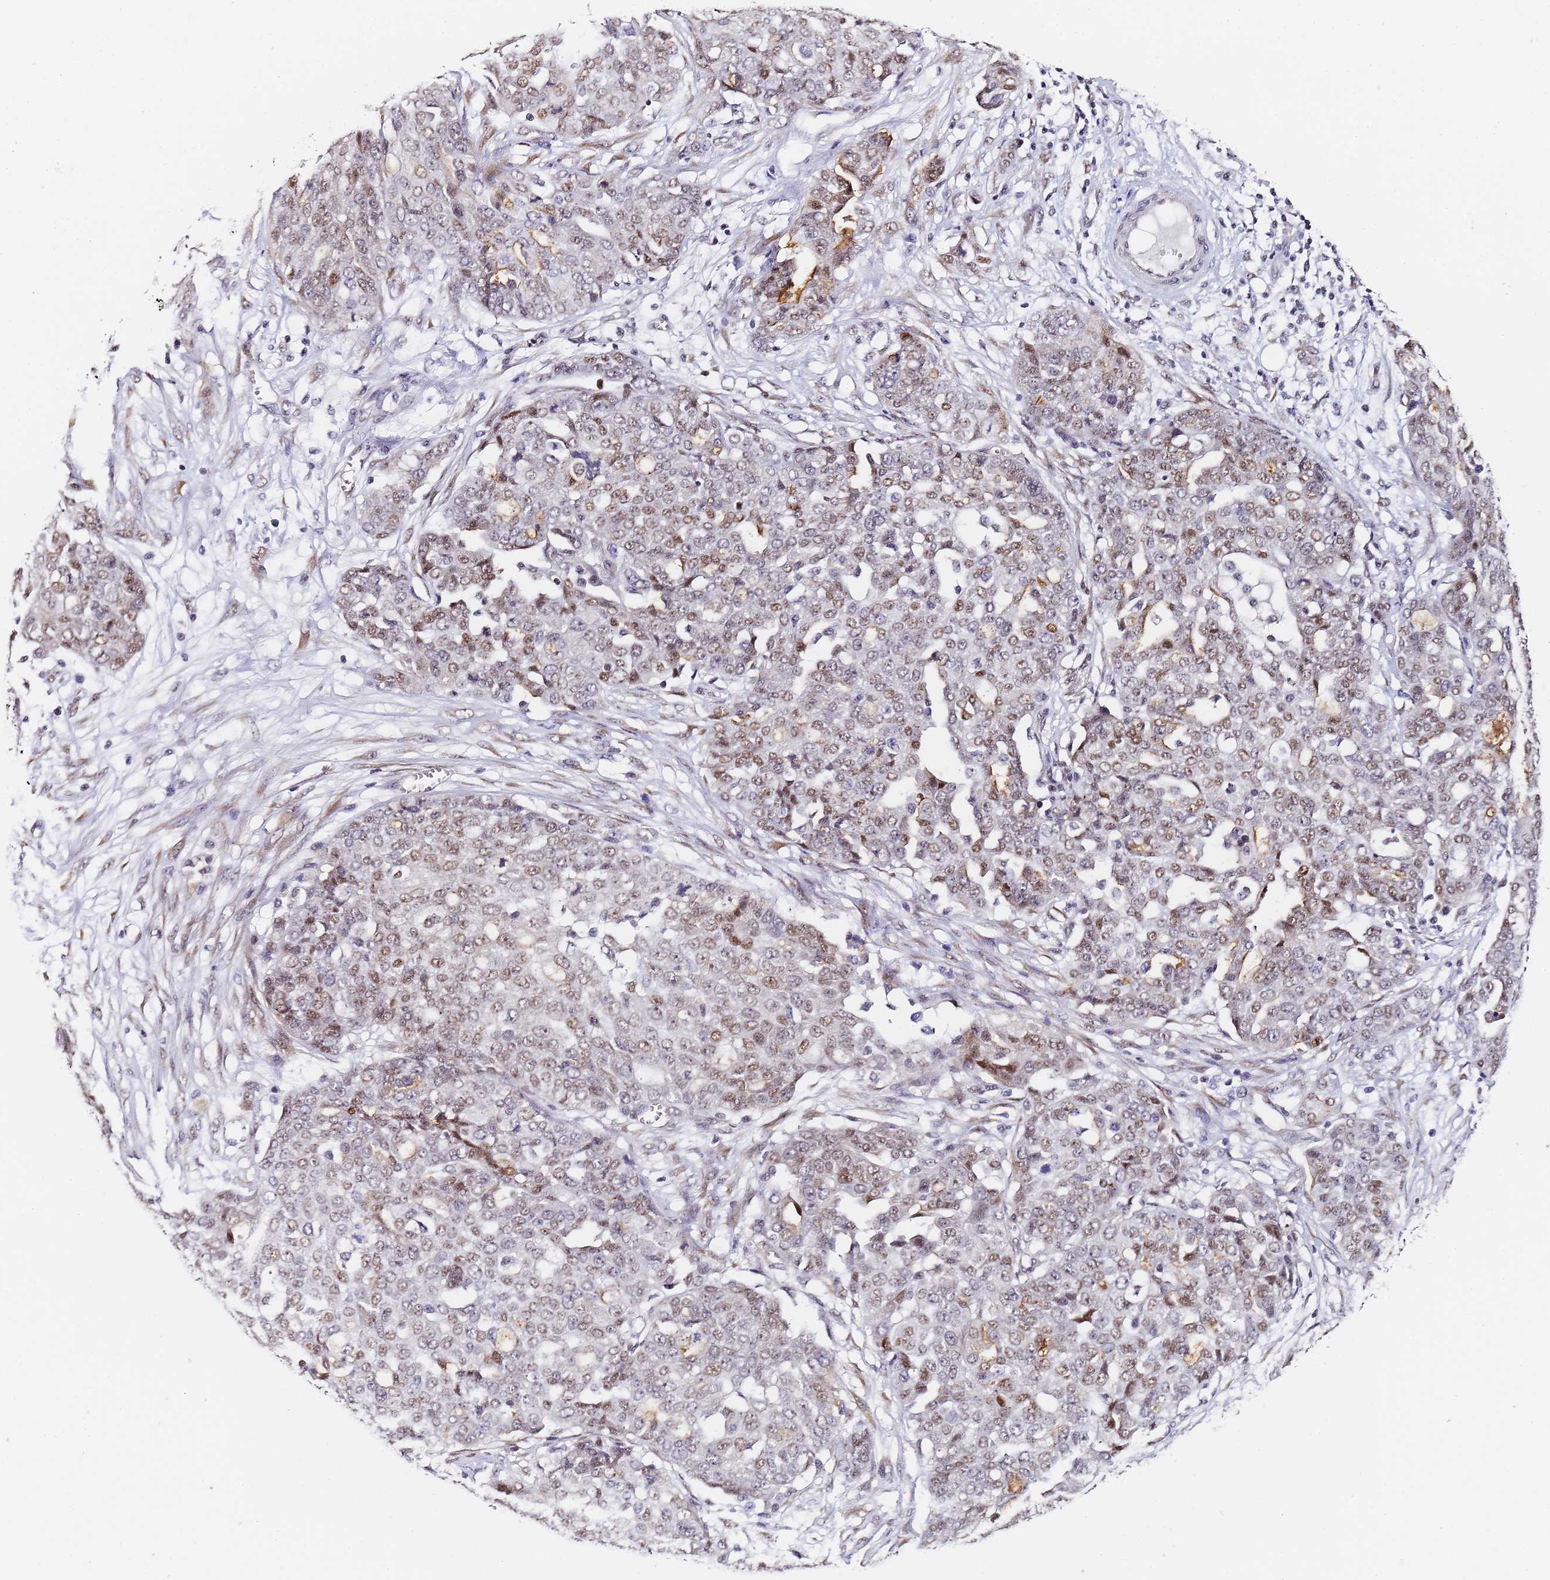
{"staining": {"intensity": "moderate", "quantity": "25%-75%", "location": "nuclear"}, "tissue": "ovarian cancer", "cell_type": "Tumor cells", "image_type": "cancer", "snomed": [{"axis": "morphology", "description": "Cystadenocarcinoma, serous, NOS"}, {"axis": "topography", "description": "Soft tissue"}, {"axis": "topography", "description": "Ovary"}], "caption": "Tumor cells demonstrate medium levels of moderate nuclear staining in about 25%-75% of cells in human ovarian cancer (serous cystadenocarcinoma).", "gene": "FNBP4", "patient": {"sex": "female", "age": 57}}